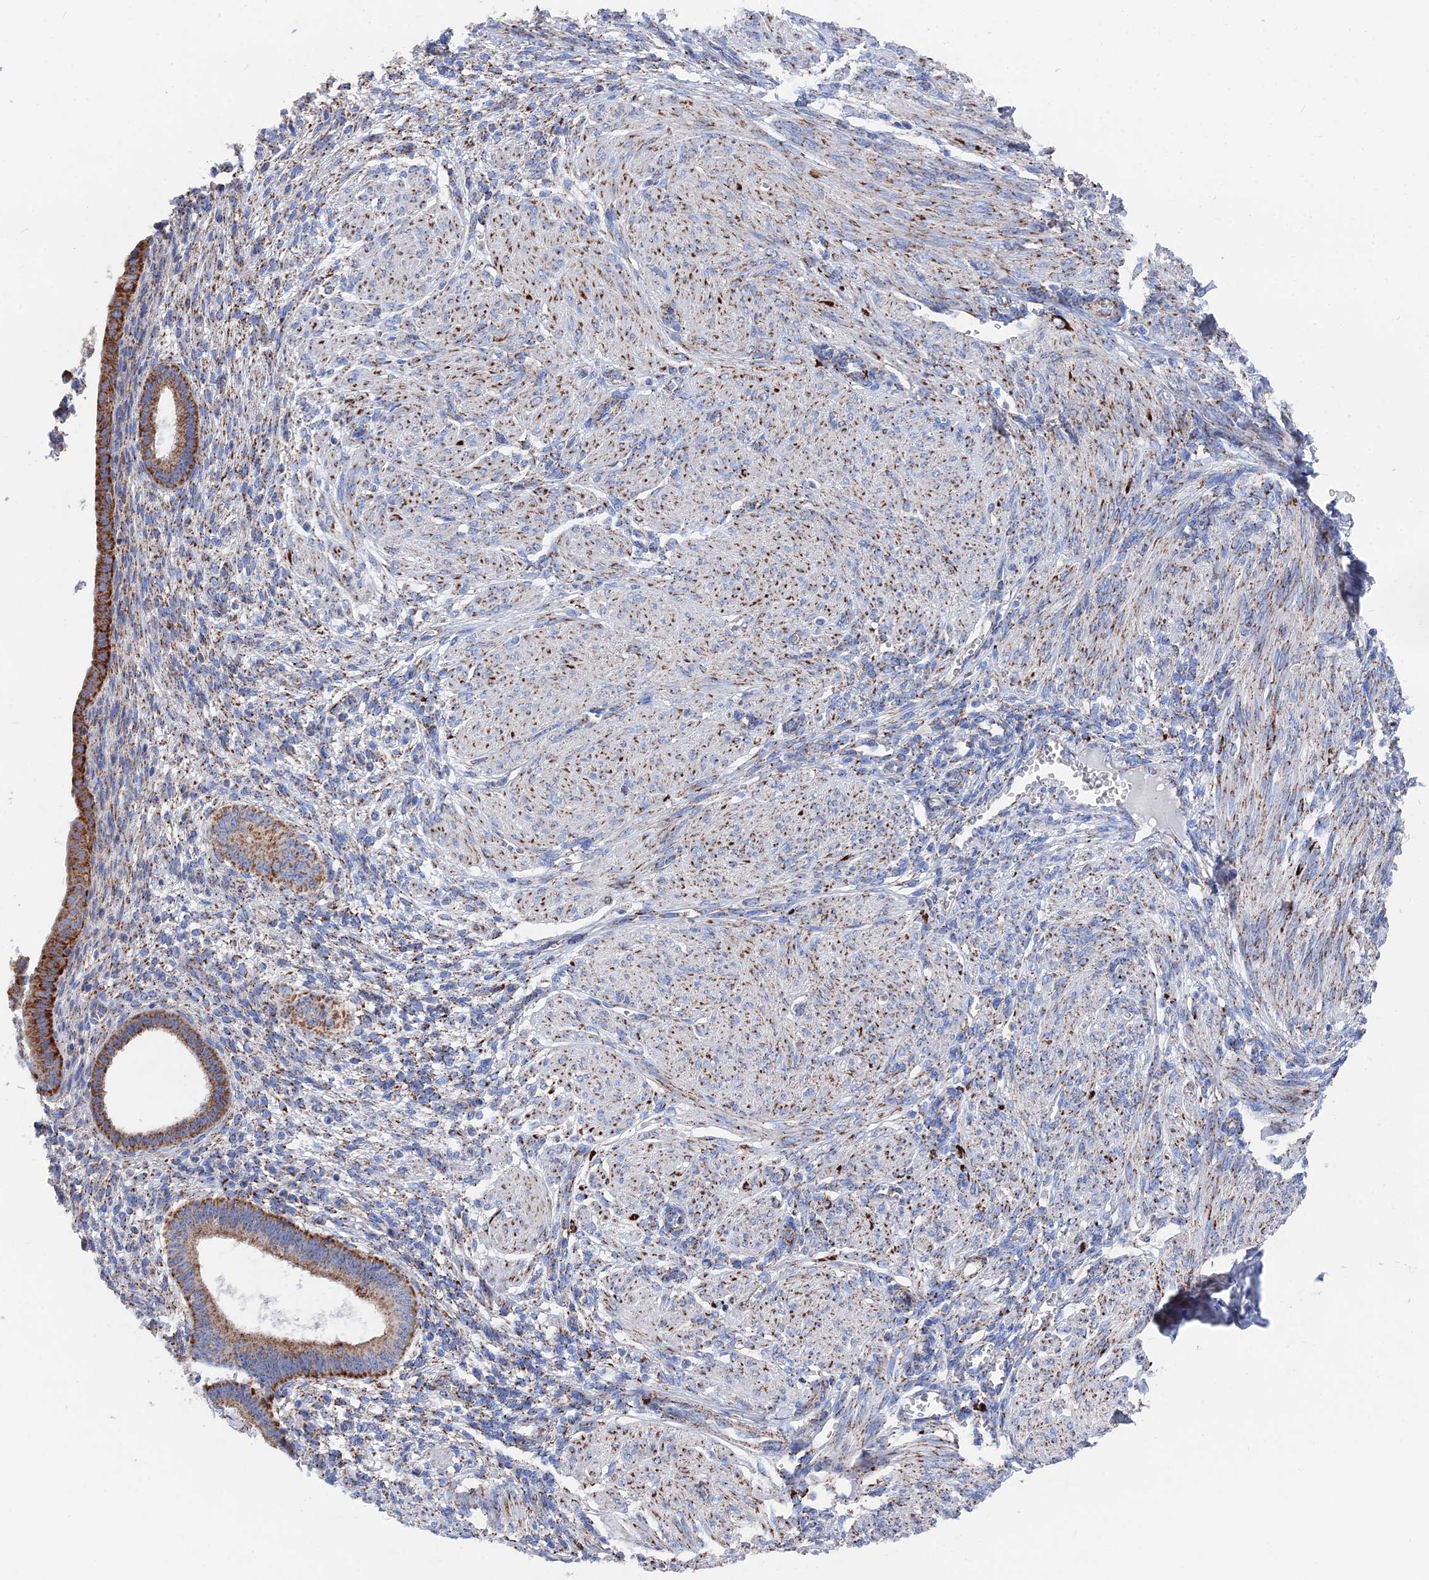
{"staining": {"intensity": "moderate", "quantity": "25%-75%", "location": "cytoplasmic/membranous"}, "tissue": "endometrium", "cell_type": "Cells in endometrial stroma", "image_type": "normal", "snomed": [{"axis": "morphology", "description": "Normal tissue, NOS"}, {"axis": "topography", "description": "Endometrium"}], "caption": "Cells in endometrial stroma exhibit moderate cytoplasmic/membranous expression in about 25%-75% of cells in benign endometrium.", "gene": "IFT80", "patient": {"sex": "female", "age": 72}}